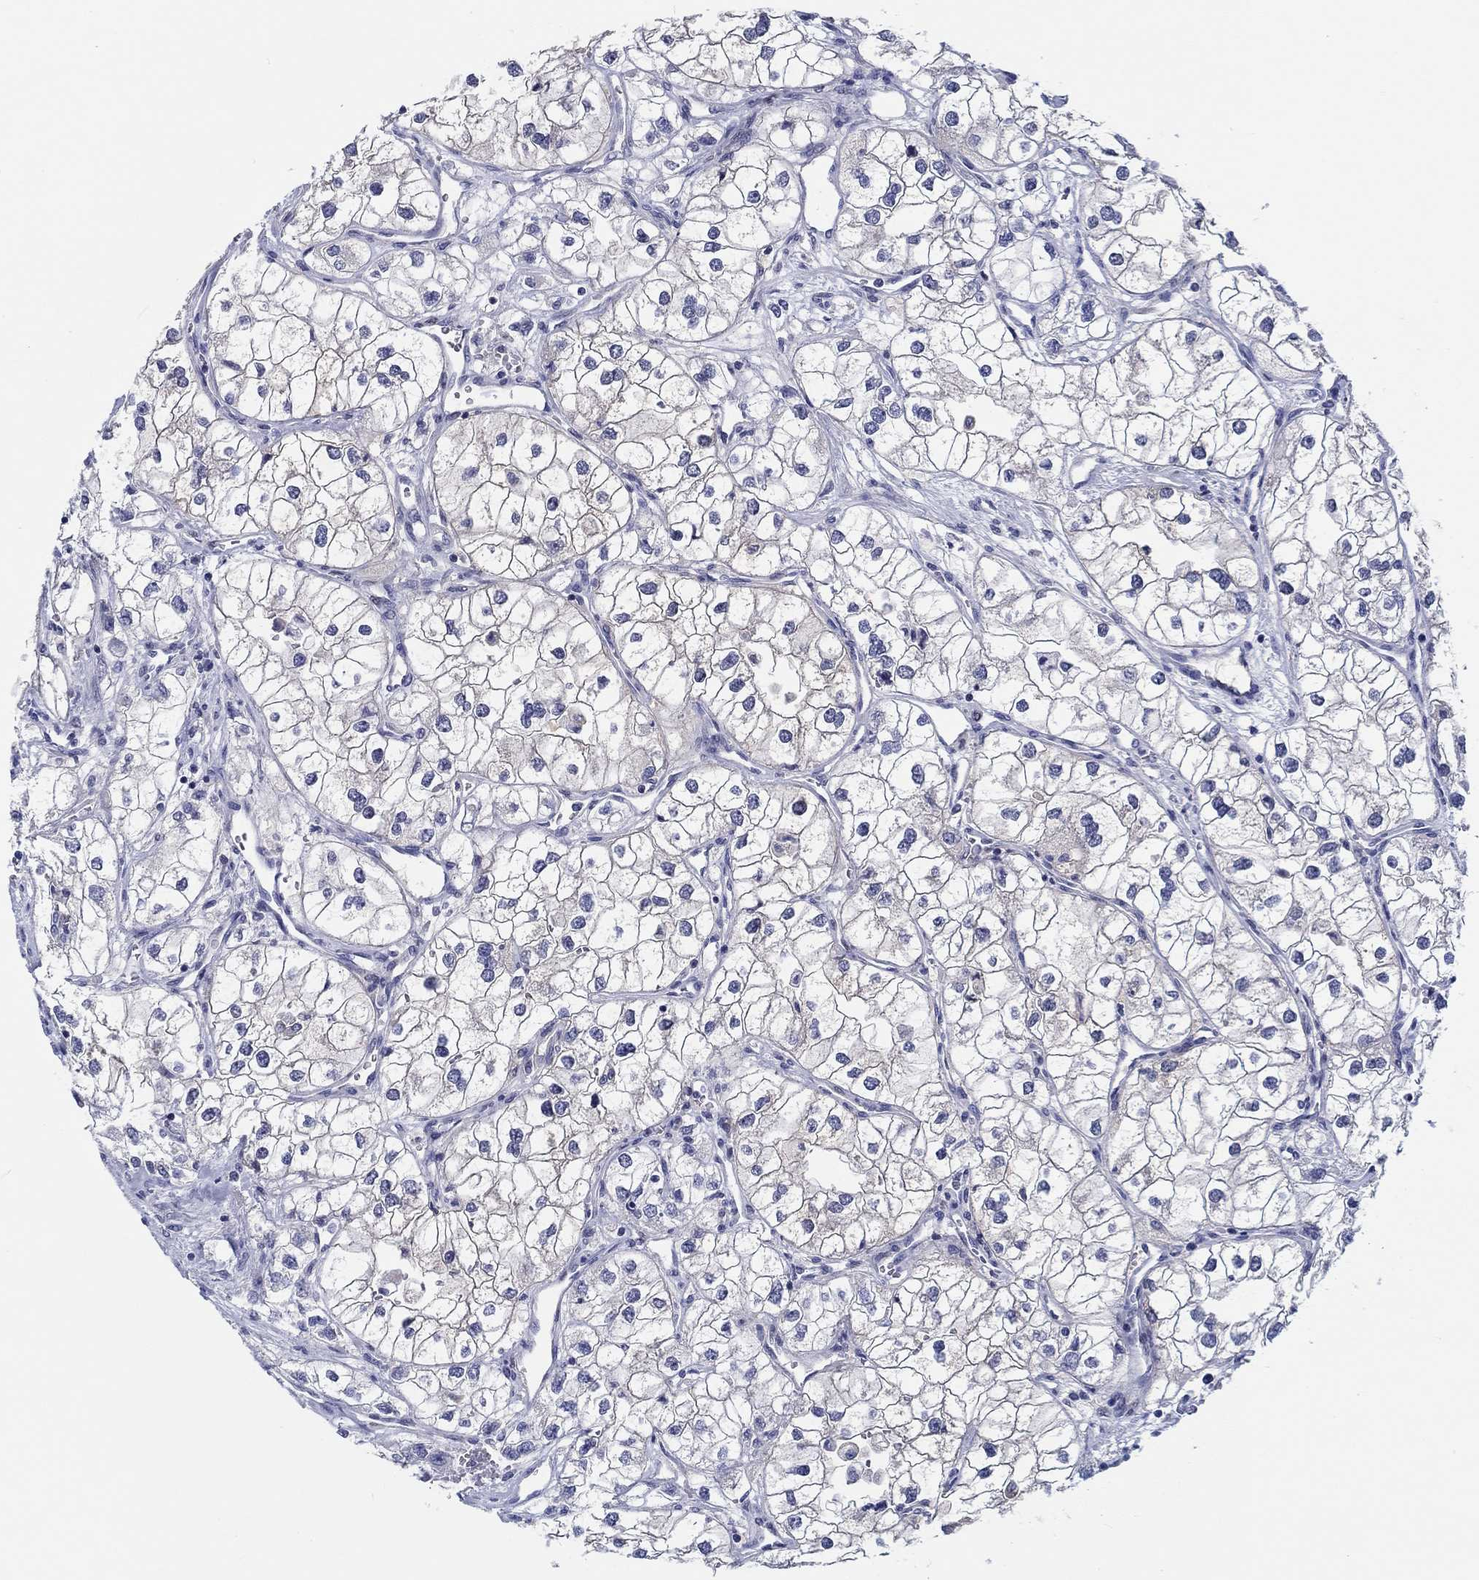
{"staining": {"intensity": "negative", "quantity": "none", "location": "none"}, "tissue": "renal cancer", "cell_type": "Tumor cells", "image_type": "cancer", "snomed": [{"axis": "morphology", "description": "Adenocarcinoma, NOS"}, {"axis": "topography", "description": "Kidney"}], "caption": "This micrograph is of renal adenocarcinoma stained with immunohistochemistry to label a protein in brown with the nuclei are counter-stained blue. There is no staining in tumor cells.", "gene": "H1-1", "patient": {"sex": "male", "age": 59}}